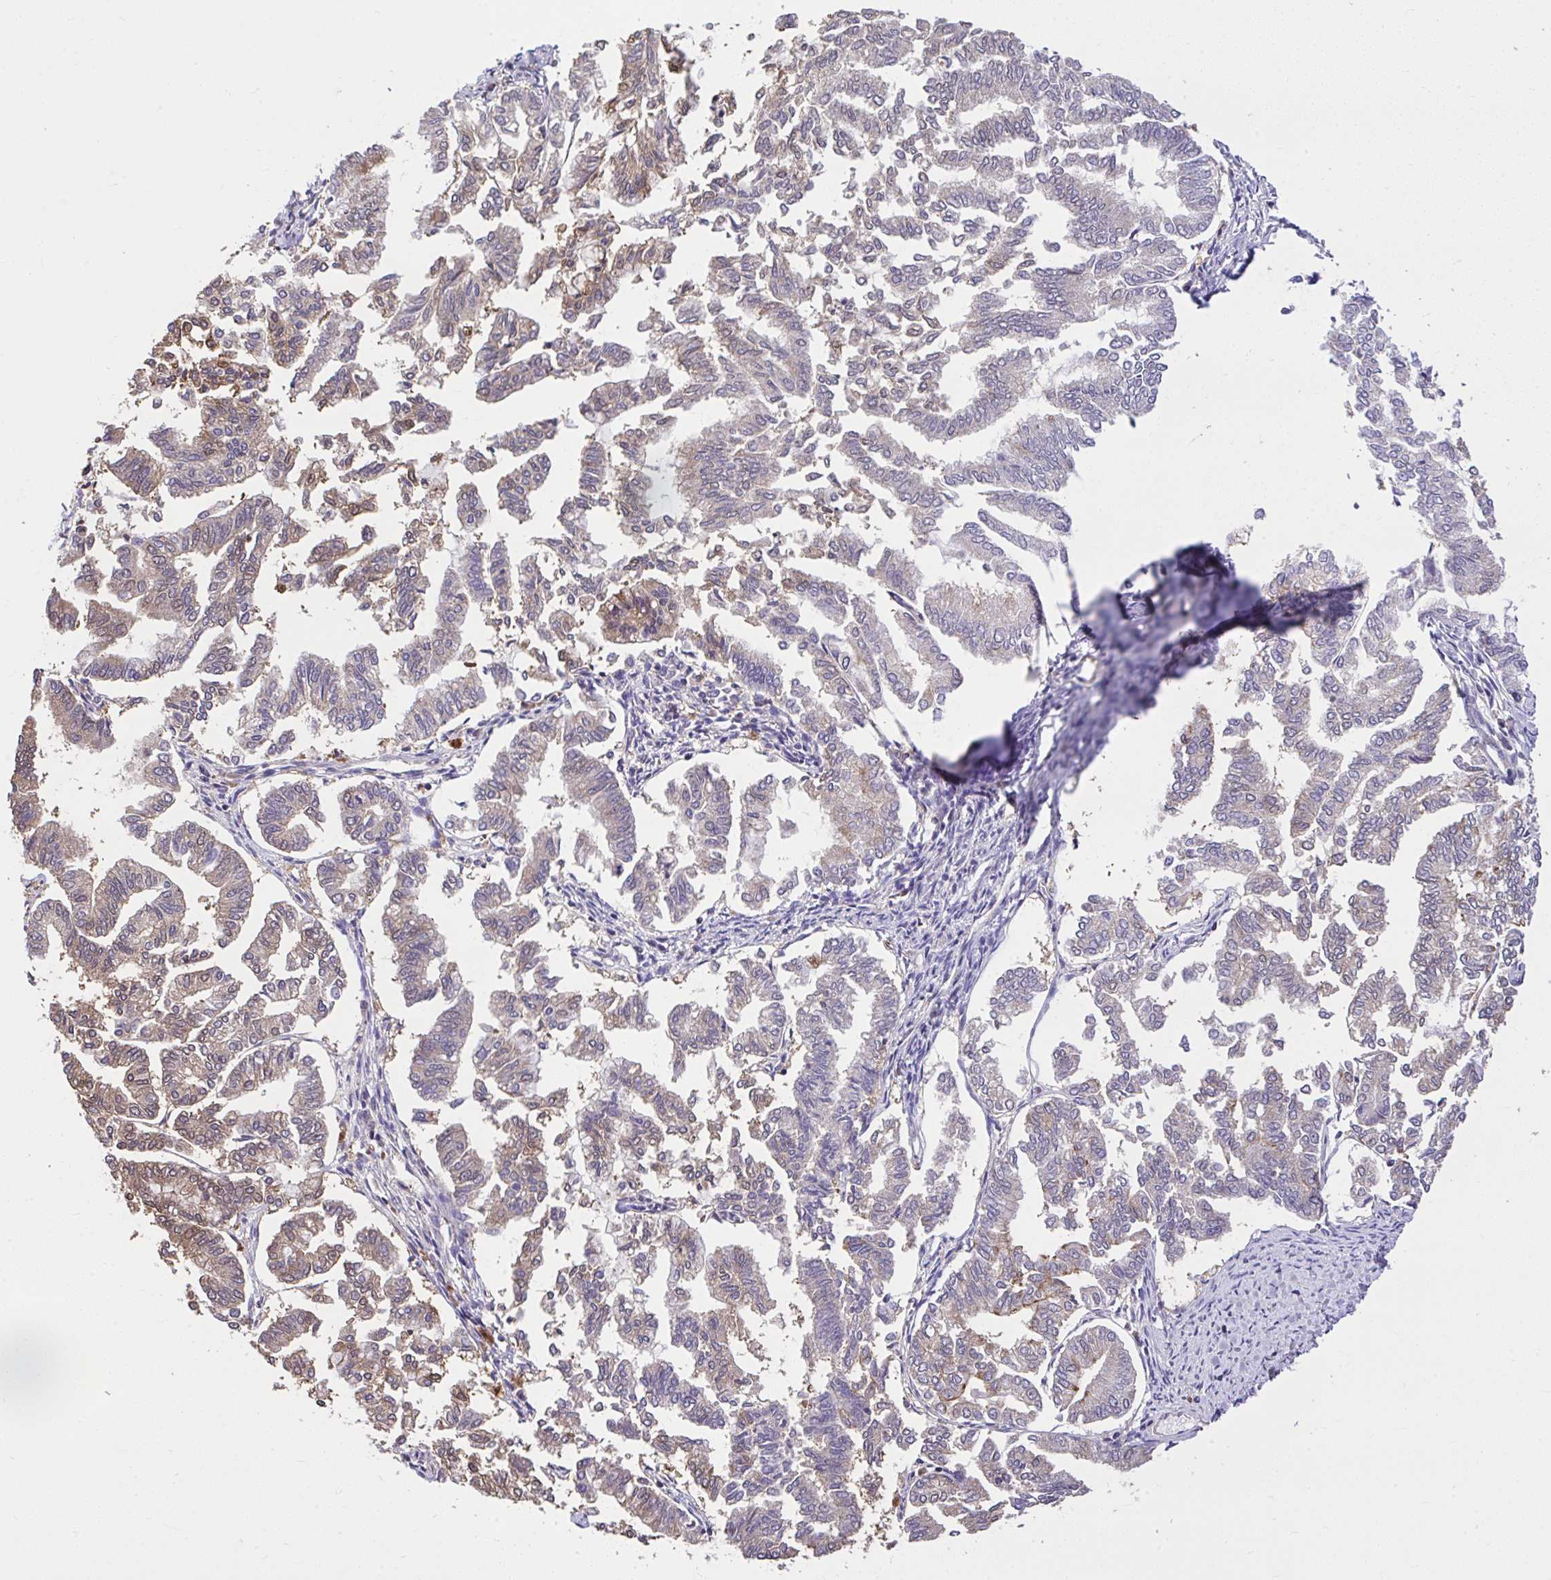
{"staining": {"intensity": "weak", "quantity": "<25%", "location": "cytoplasmic/membranous,nuclear"}, "tissue": "endometrial cancer", "cell_type": "Tumor cells", "image_type": "cancer", "snomed": [{"axis": "morphology", "description": "Adenocarcinoma, NOS"}, {"axis": "topography", "description": "Endometrium"}], "caption": "Human endometrial cancer (adenocarcinoma) stained for a protein using IHC exhibits no positivity in tumor cells.", "gene": "GLIS3", "patient": {"sex": "female", "age": 79}}